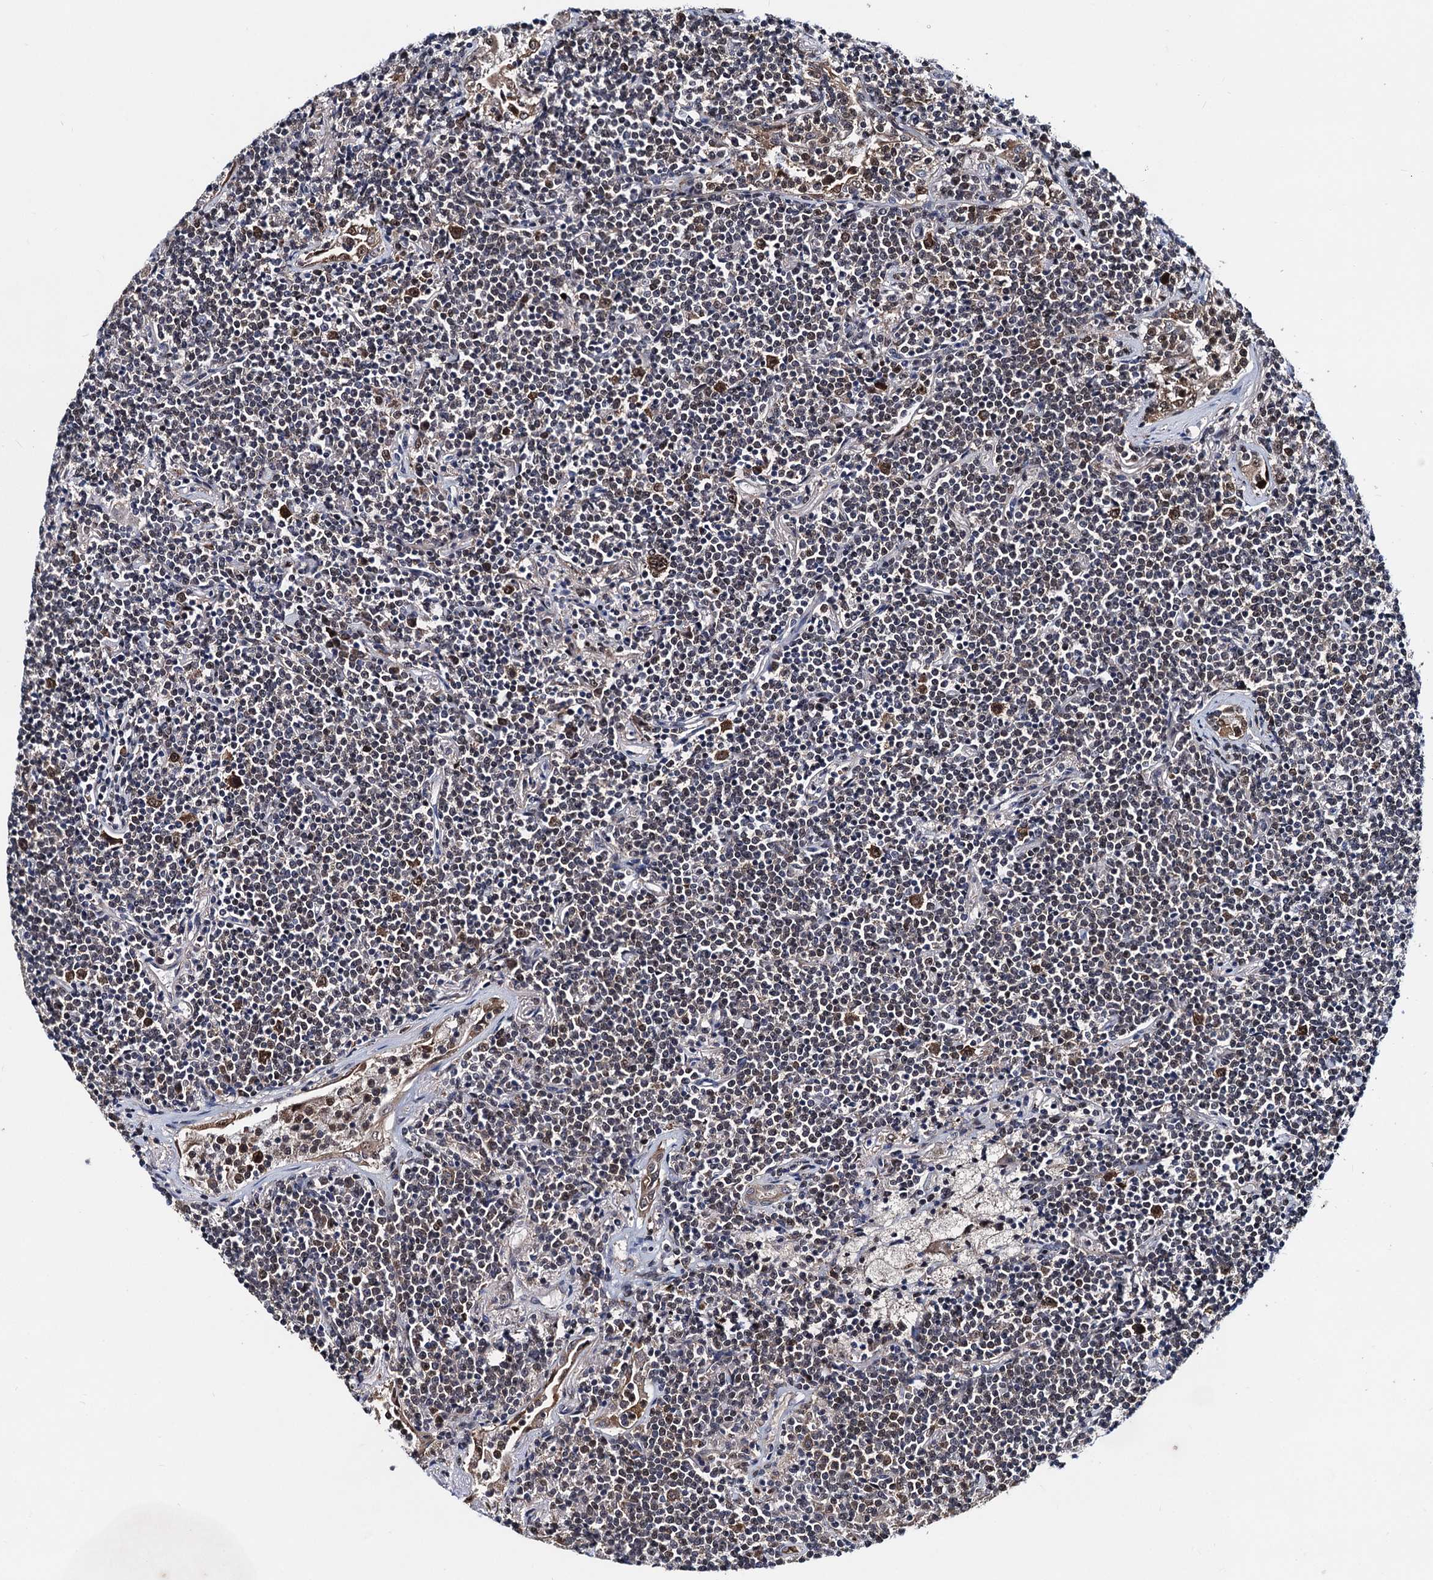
{"staining": {"intensity": "weak", "quantity": "25%-75%", "location": "cytoplasmic/membranous,nuclear"}, "tissue": "lymphoma", "cell_type": "Tumor cells", "image_type": "cancer", "snomed": [{"axis": "morphology", "description": "Malignant lymphoma, non-Hodgkin's type, Low grade"}, {"axis": "topography", "description": "Lung"}], "caption": "Human lymphoma stained with a brown dye shows weak cytoplasmic/membranous and nuclear positive expression in about 25%-75% of tumor cells.", "gene": "COA4", "patient": {"sex": "female", "age": 71}}